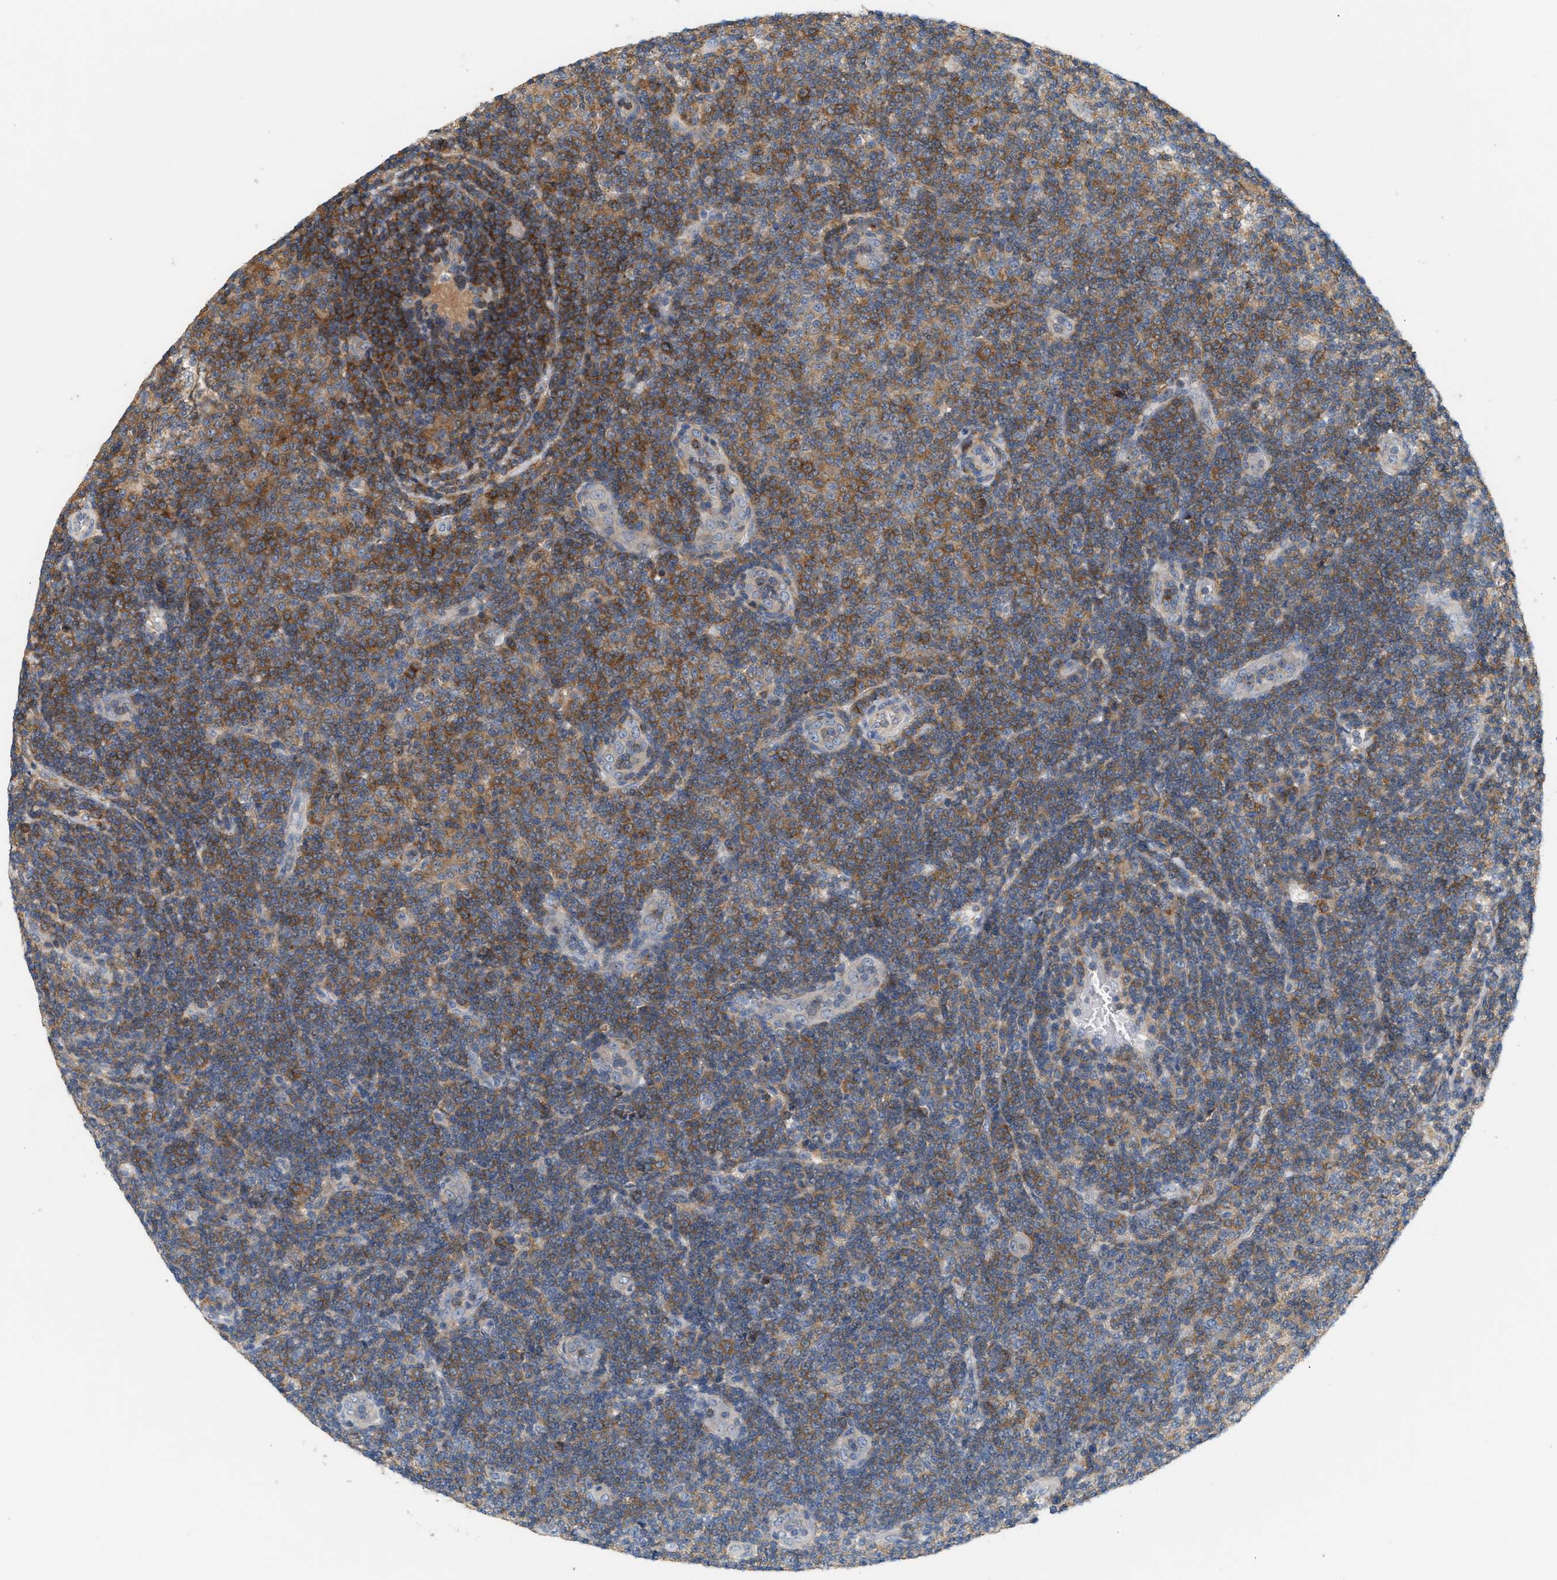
{"staining": {"intensity": "moderate", "quantity": "25%-75%", "location": "cytoplasmic/membranous"}, "tissue": "lymphoma", "cell_type": "Tumor cells", "image_type": "cancer", "snomed": [{"axis": "morphology", "description": "Malignant lymphoma, non-Hodgkin's type, Low grade"}, {"axis": "topography", "description": "Lymph node"}], "caption": "The histopathology image reveals a brown stain indicating the presence of a protein in the cytoplasmic/membranous of tumor cells in lymphoma.", "gene": "DBNL", "patient": {"sex": "male", "age": 83}}